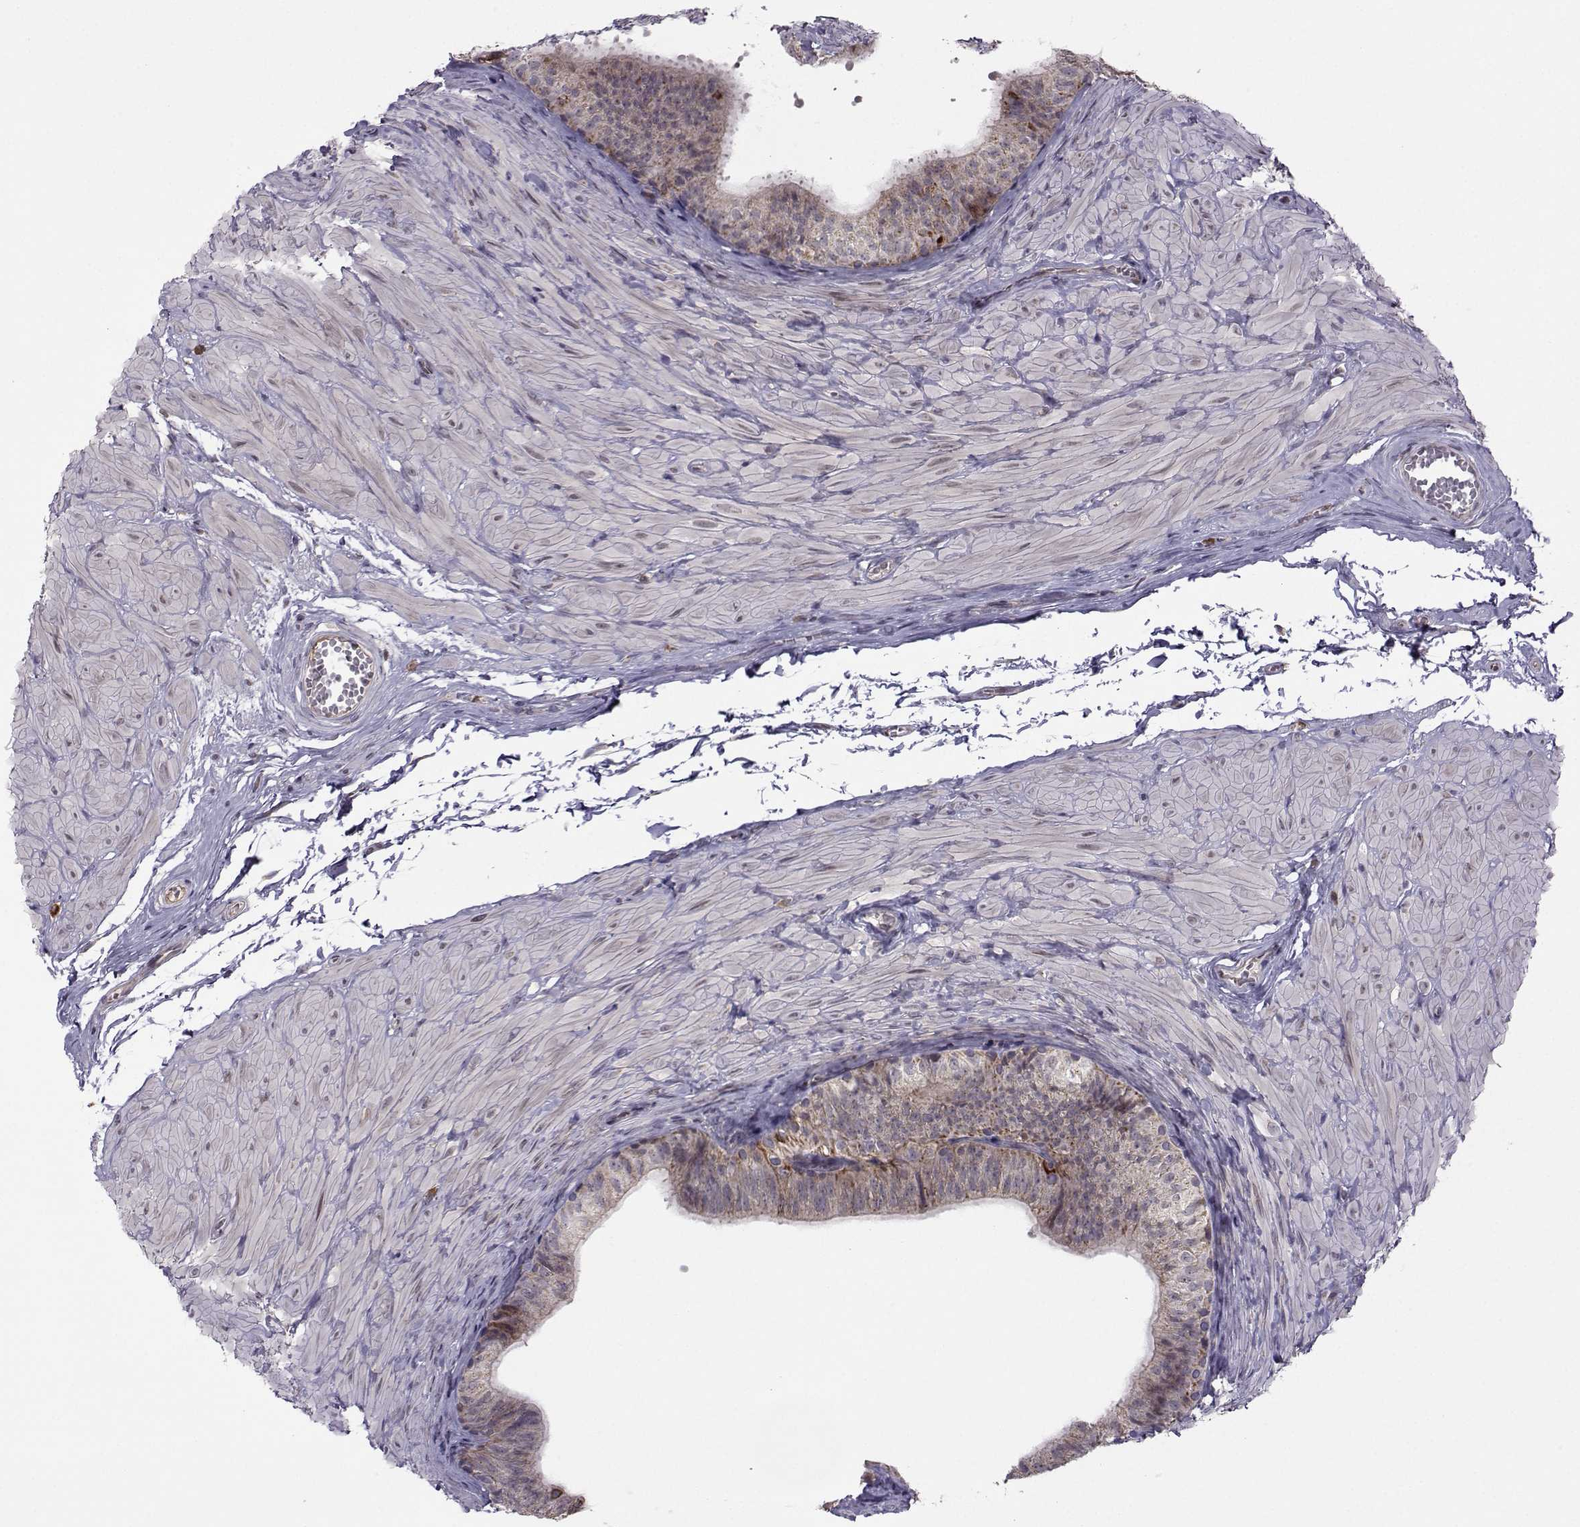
{"staining": {"intensity": "moderate", "quantity": "<25%", "location": "cytoplasmic/membranous"}, "tissue": "epididymis", "cell_type": "Glandular cells", "image_type": "normal", "snomed": [{"axis": "morphology", "description": "Normal tissue, NOS"}, {"axis": "topography", "description": "Epididymis"}, {"axis": "topography", "description": "Vas deferens"}], "caption": "Brown immunohistochemical staining in normal epididymis shows moderate cytoplasmic/membranous staining in approximately <25% of glandular cells.", "gene": "NECAB3", "patient": {"sex": "male", "age": 23}}